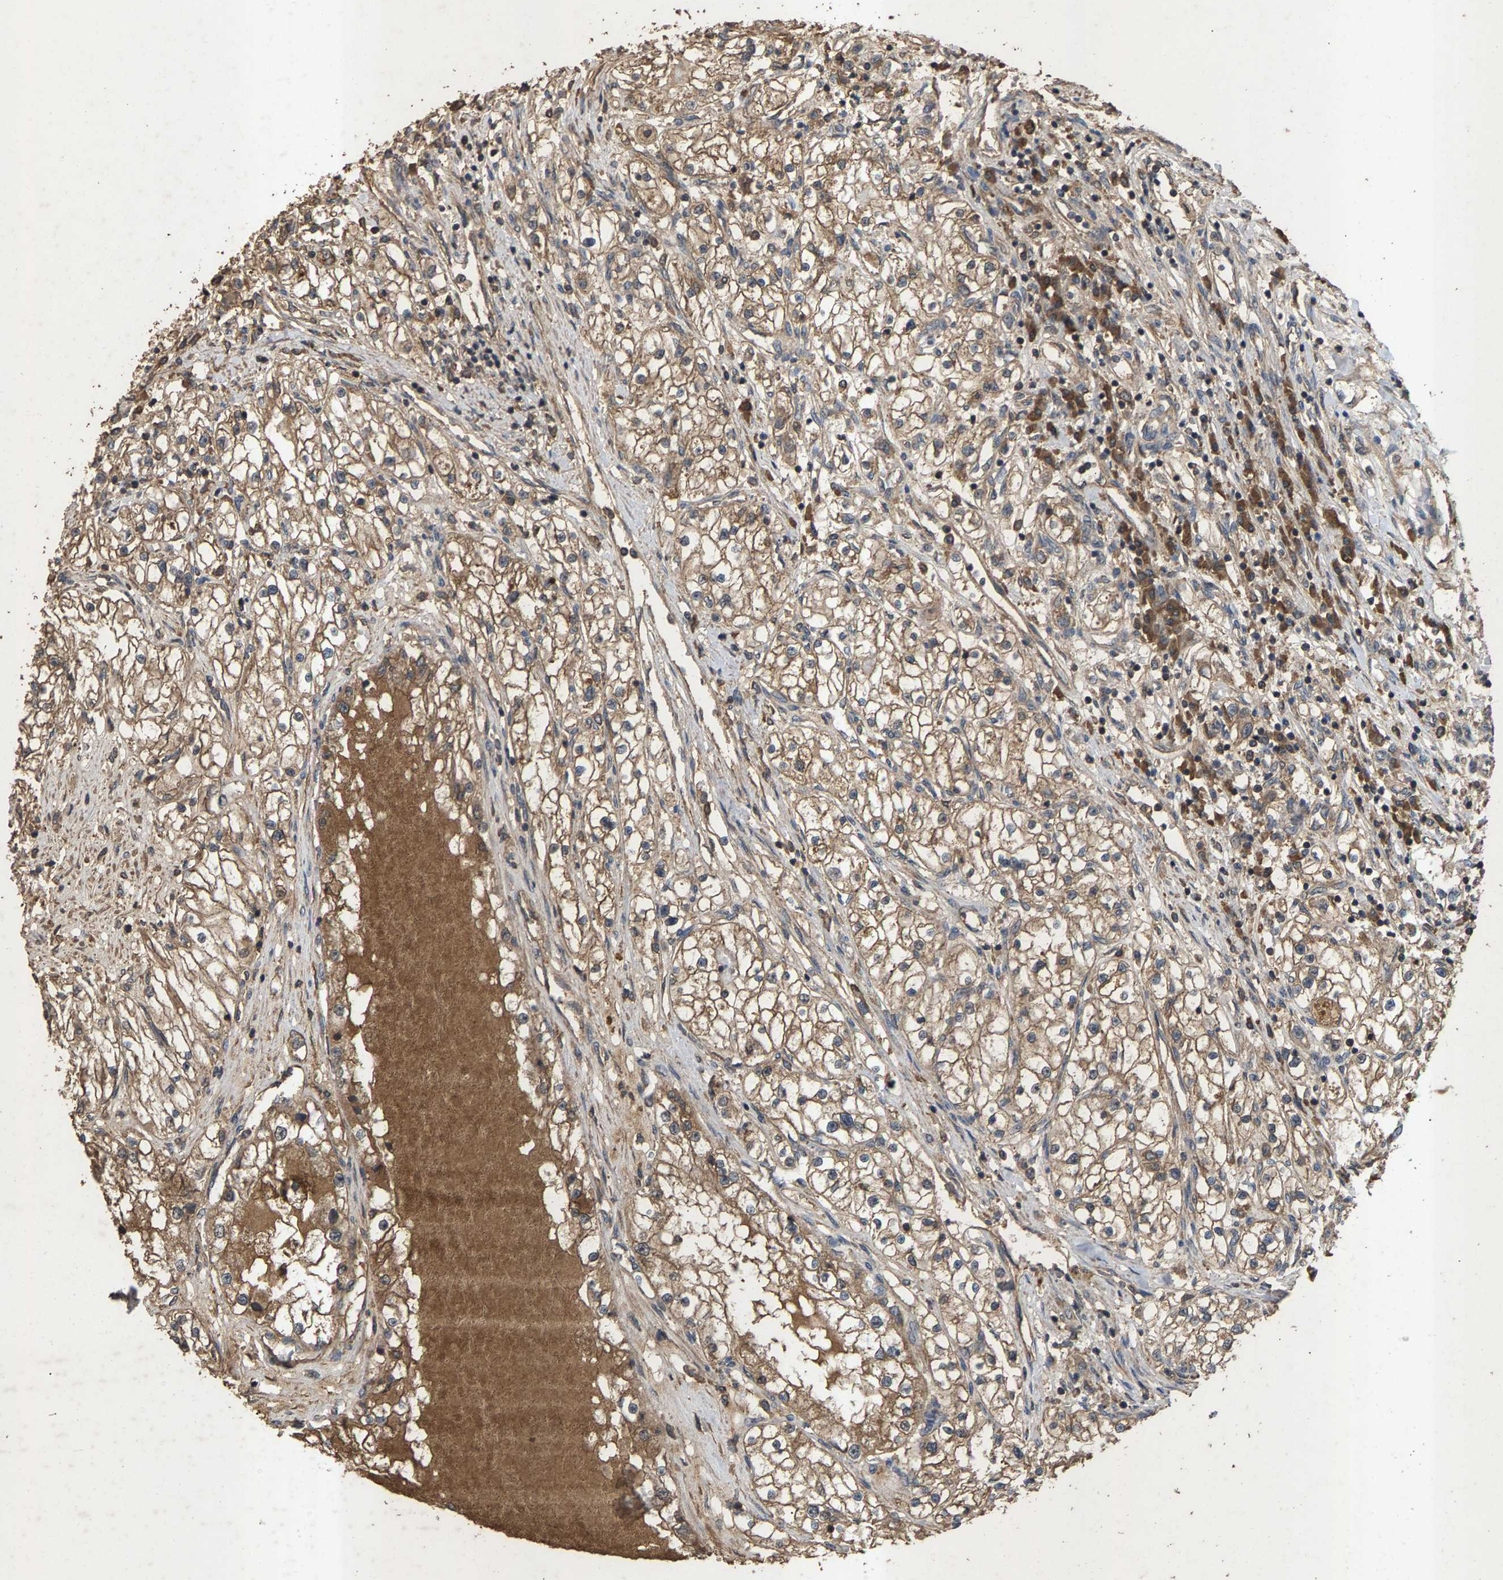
{"staining": {"intensity": "weak", "quantity": ">75%", "location": "cytoplasmic/membranous"}, "tissue": "renal cancer", "cell_type": "Tumor cells", "image_type": "cancer", "snomed": [{"axis": "morphology", "description": "Adenocarcinoma, NOS"}, {"axis": "topography", "description": "Kidney"}], "caption": "Brown immunohistochemical staining in human adenocarcinoma (renal) reveals weak cytoplasmic/membranous staining in about >75% of tumor cells.", "gene": "HTRA3", "patient": {"sex": "male", "age": 68}}